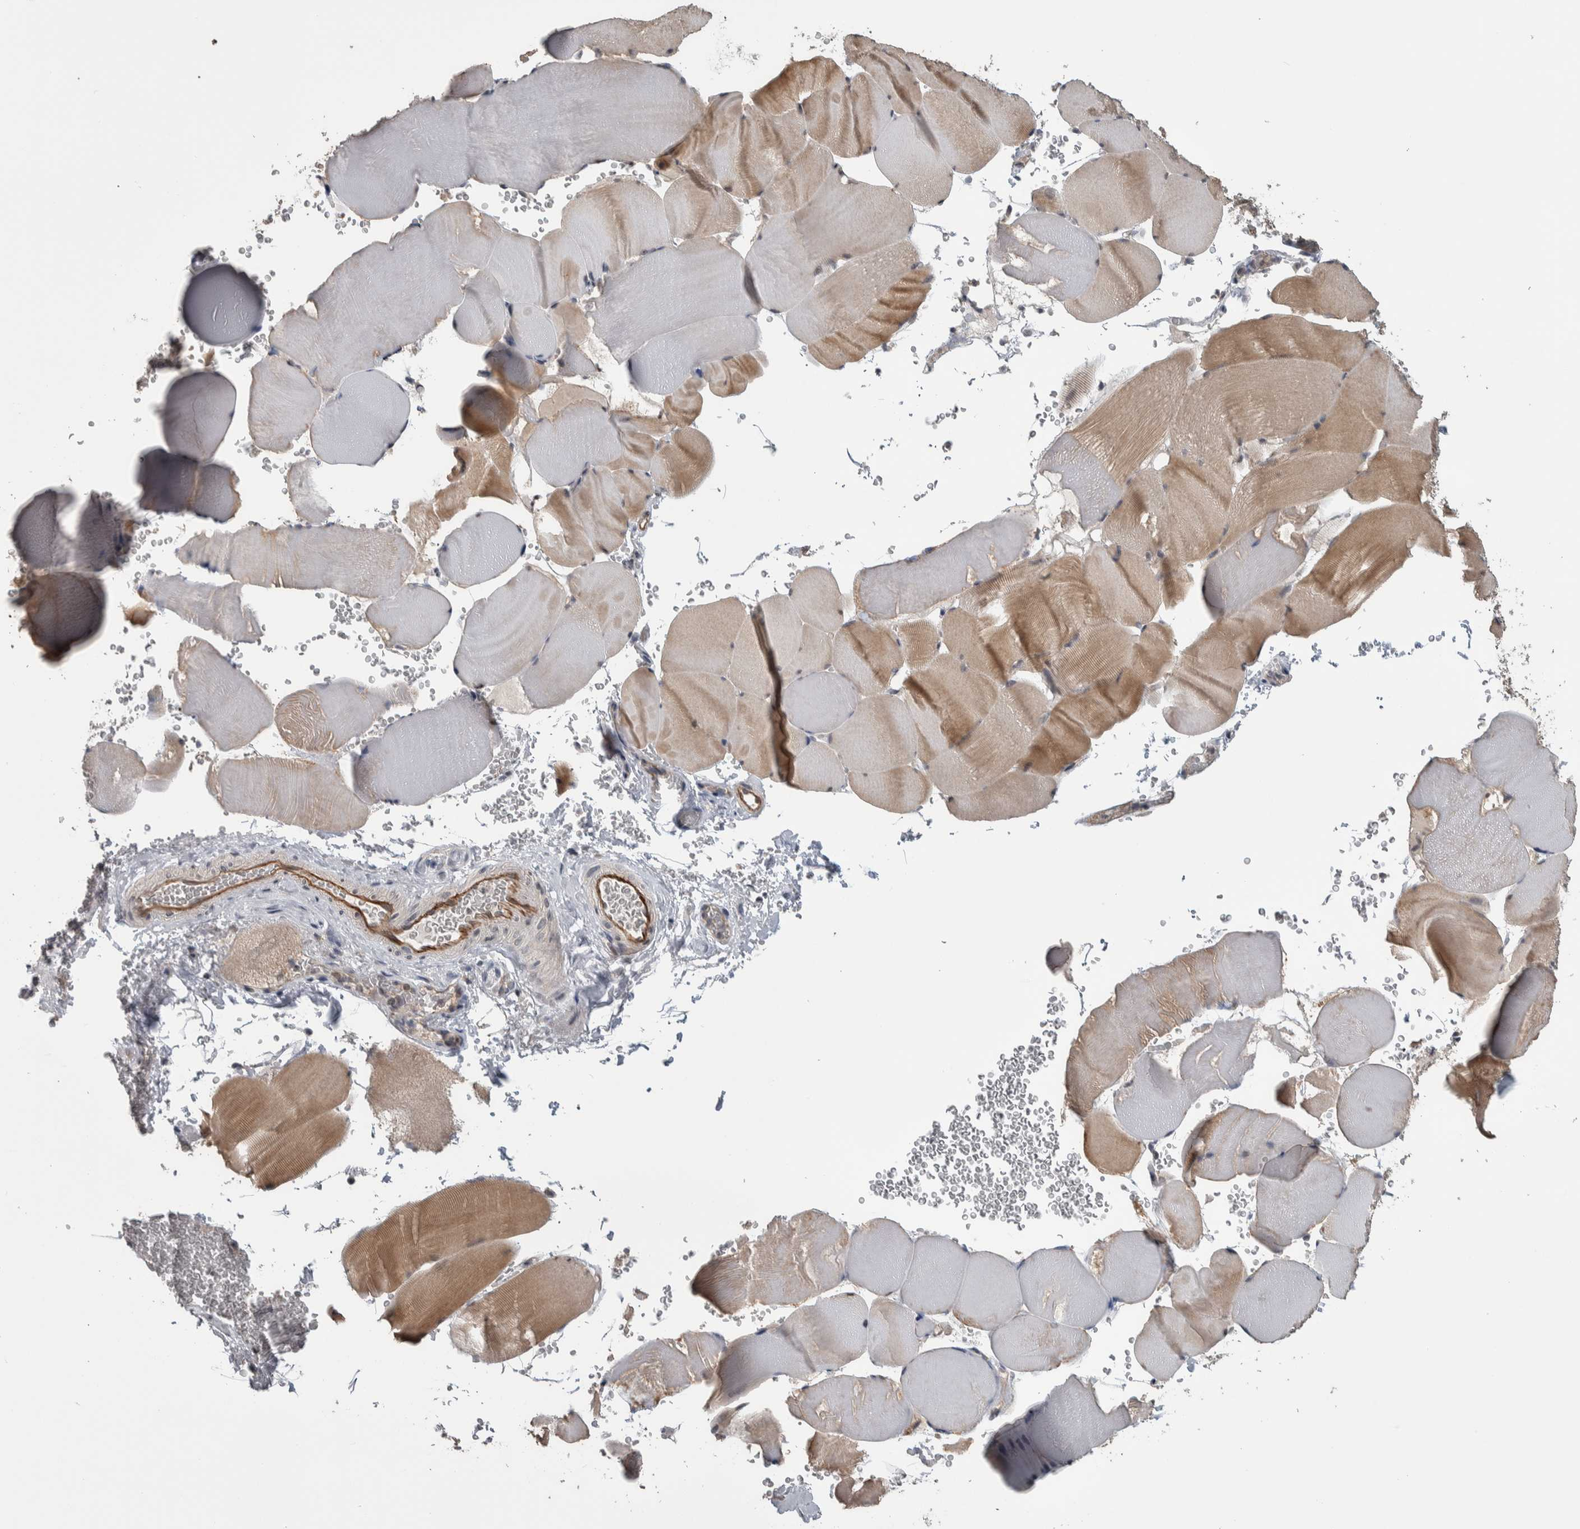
{"staining": {"intensity": "moderate", "quantity": "25%-75%", "location": "cytoplasmic/membranous"}, "tissue": "skeletal muscle", "cell_type": "Myocytes", "image_type": "normal", "snomed": [{"axis": "morphology", "description": "Normal tissue, NOS"}, {"axis": "topography", "description": "Skeletal muscle"}], "caption": "Immunohistochemistry (DAB (3,3'-diaminobenzidine)) staining of normal human skeletal muscle displays moderate cytoplasmic/membranous protein positivity in approximately 25%-75% of myocytes.", "gene": "PRDM4", "patient": {"sex": "male", "age": 62}}